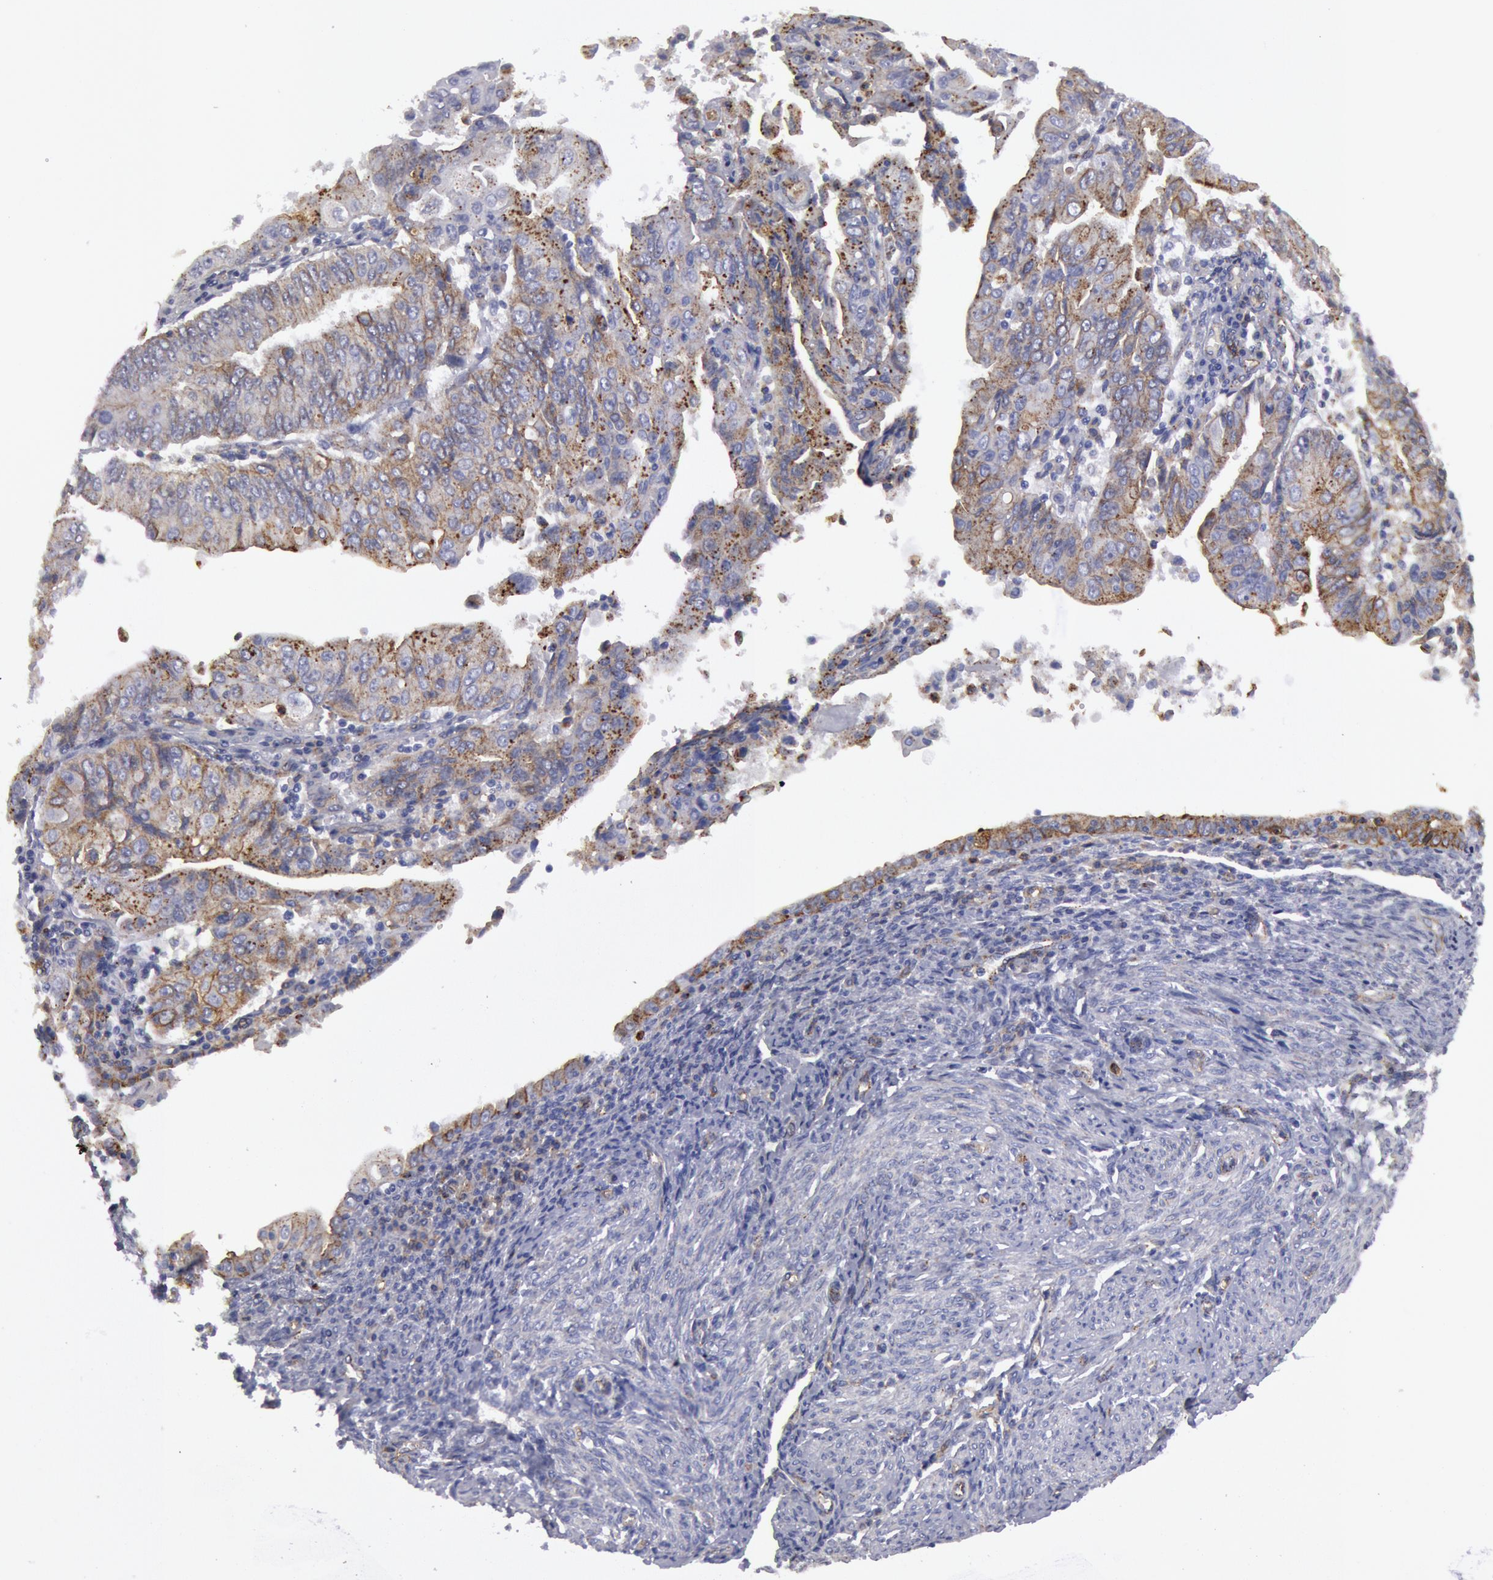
{"staining": {"intensity": "weak", "quantity": "25%-75%", "location": "cytoplasmic/membranous"}, "tissue": "endometrial cancer", "cell_type": "Tumor cells", "image_type": "cancer", "snomed": [{"axis": "morphology", "description": "Adenocarcinoma, NOS"}, {"axis": "topography", "description": "Endometrium"}], "caption": "High-power microscopy captured an immunohistochemistry (IHC) image of endometrial cancer, revealing weak cytoplasmic/membranous expression in about 25%-75% of tumor cells. The staining was performed using DAB, with brown indicating positive protein expression. Nuclei are stained blue with hematoxylin.", "gene": "FLOT1", "patient": {"sex": "female", "age": 75}}